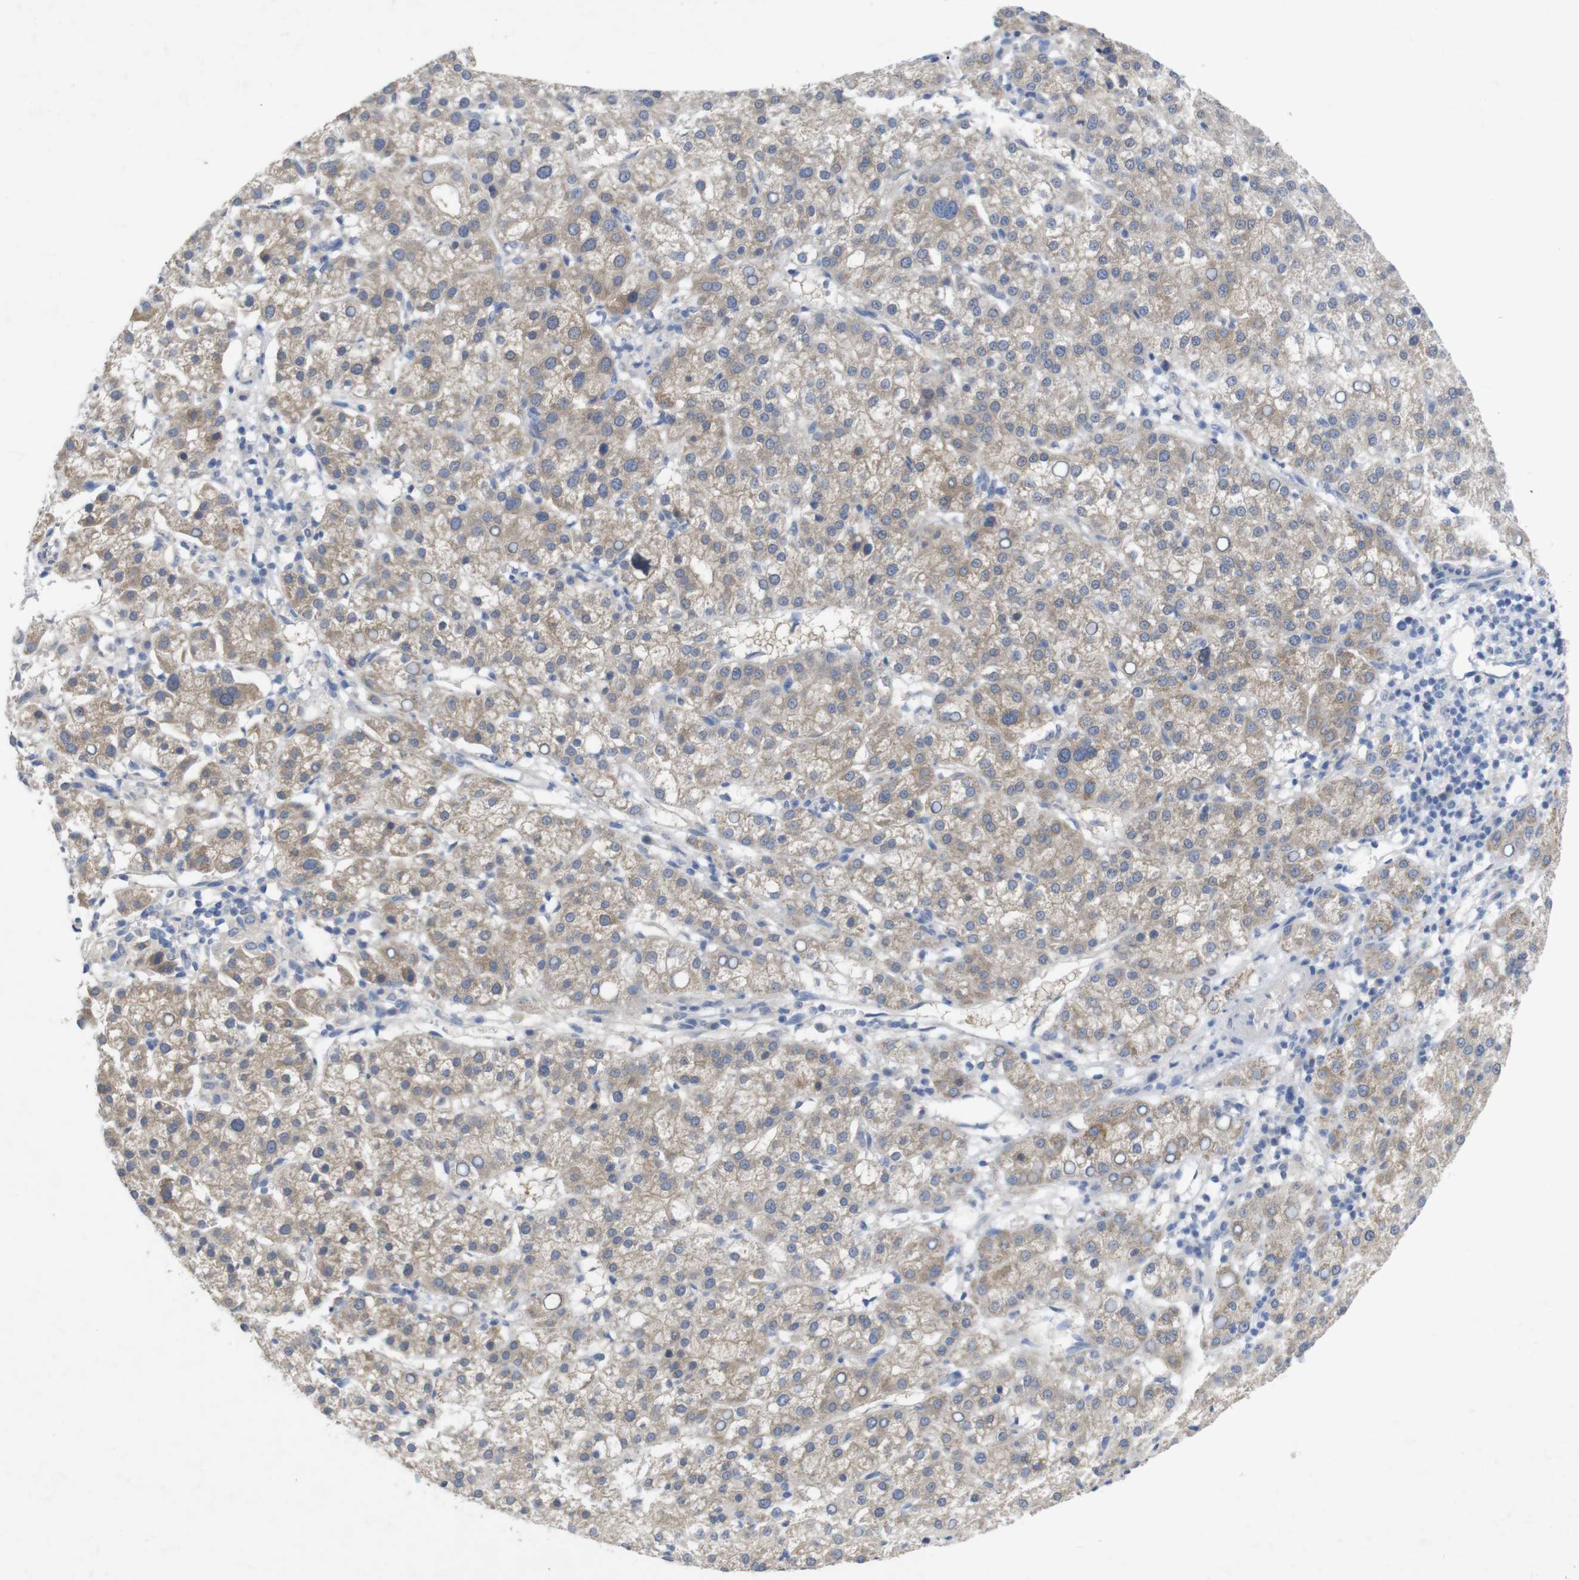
{"staining": {"intensity": "weak", "quantity": ">75%", "location": "cytoplasmic/membranous"}, "tissue": "liver cancer", "cell_type": "Tumor cells", "image_type": "cancer", "snomed": [{"axis": "morphology", "description": "Carcinoma, Hepatocellular, NOS"}, {"axis": "topography", "description": "Liver"}], "caption": "A brown stain labels weak cytoplasmic/membranous expression of a protein in liver hepatocellular carcinoma tumor cells. (Brightfield microscopy of DAB IHC at high magnification).", "gene": "BCAR3", "patient": {"sex": "female", "age": 58}}